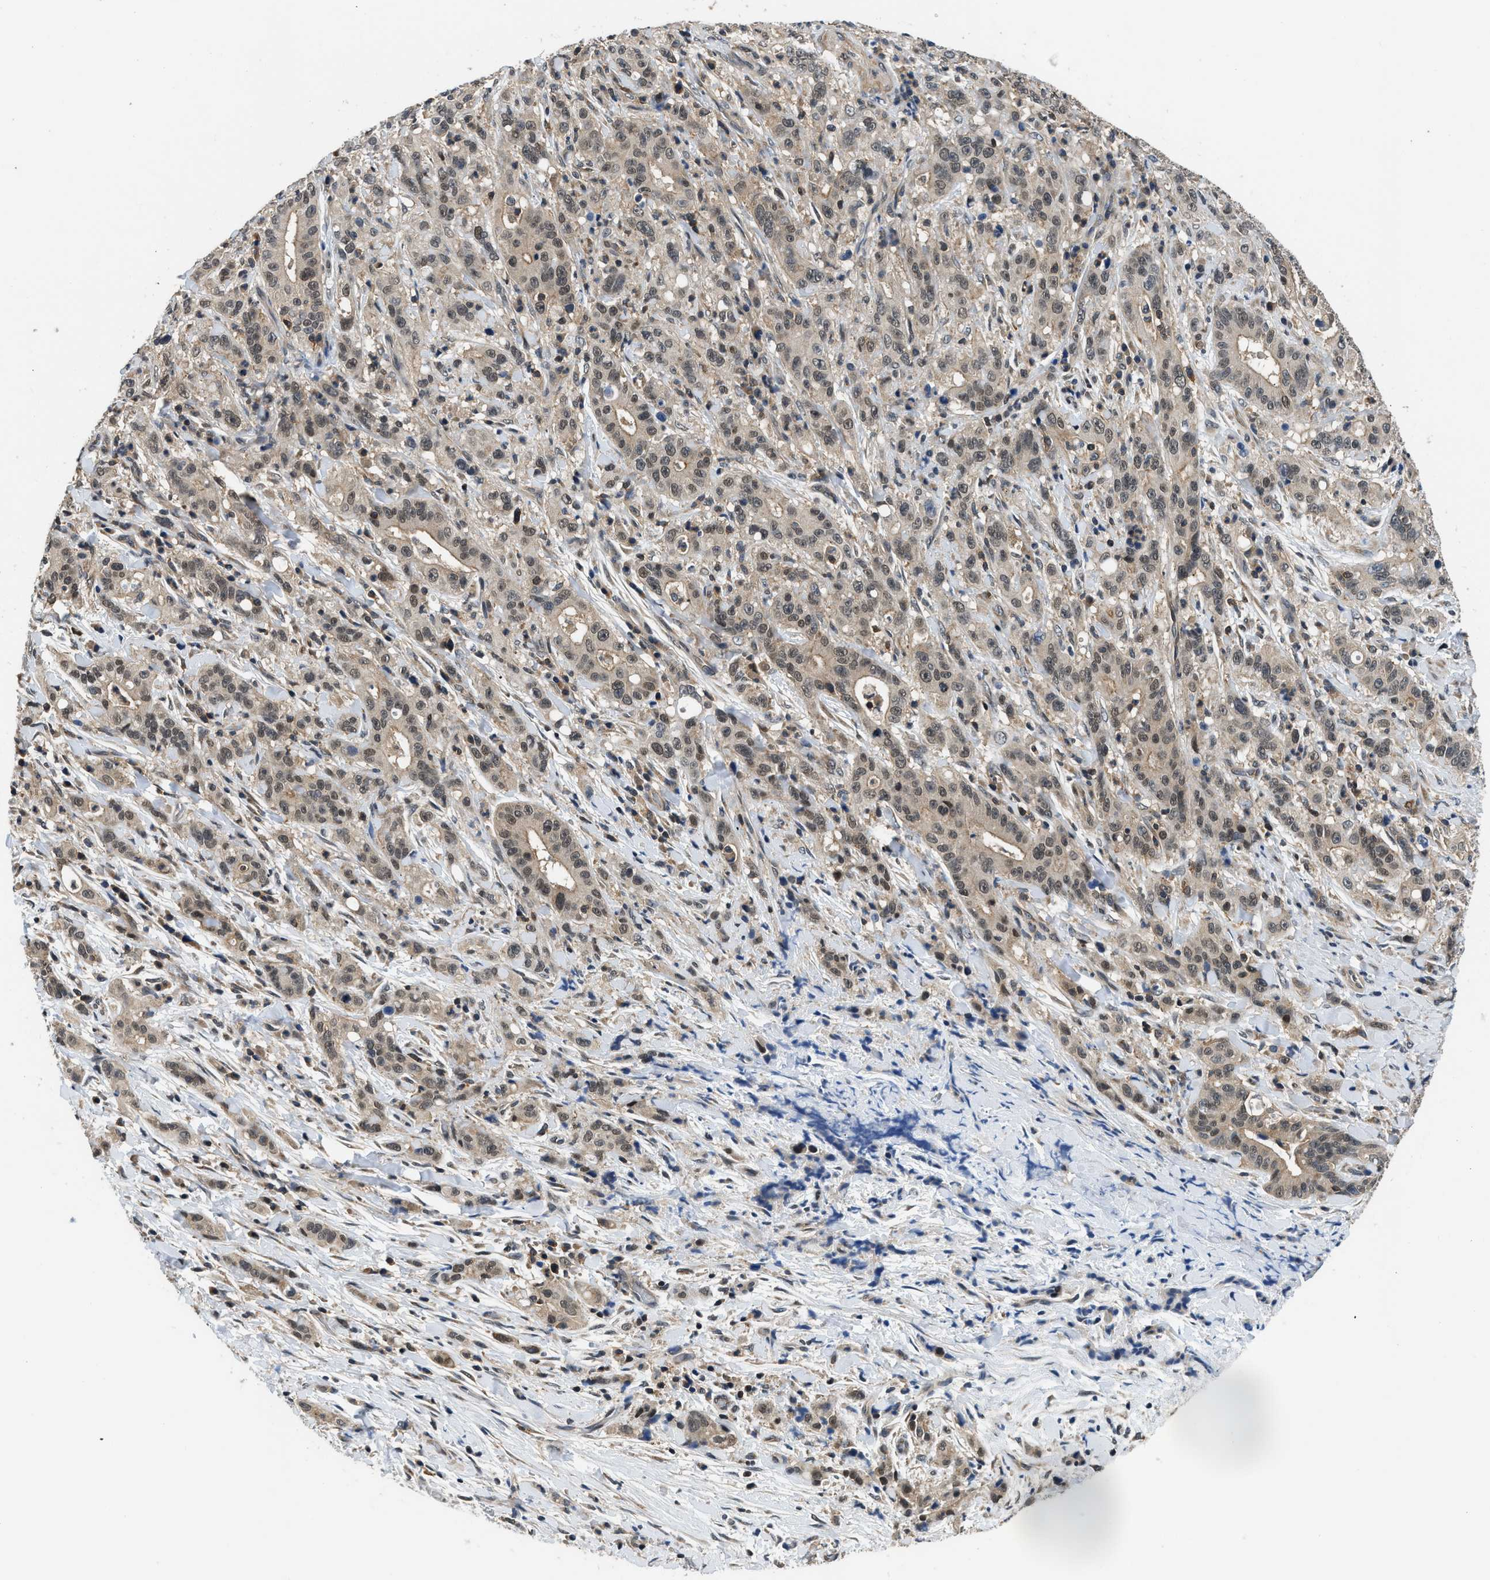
{"staining": {"intensity": "moderate", "quantity": ">75%", "location": "cytoplasmic/membranous,nuclear"}, "tissue": "liver cancer", "cell_type": "Tumor cells", "image_type": "cancer", "snomed": [{"axis": "morphology", "description": "Cholangiocarcinoma"}, {"axis": "topography", "description": "Liver"}], "caption": "DAB immunohistochemical staining of cholangiocarcinoma (liver) demonstrates moderate cytoplasmic/membranous and nuclear protein positivity in approximately >75% of tumor cells.", "gene": "MTMR1", "patient": {"sex": "female", "age": 38}}